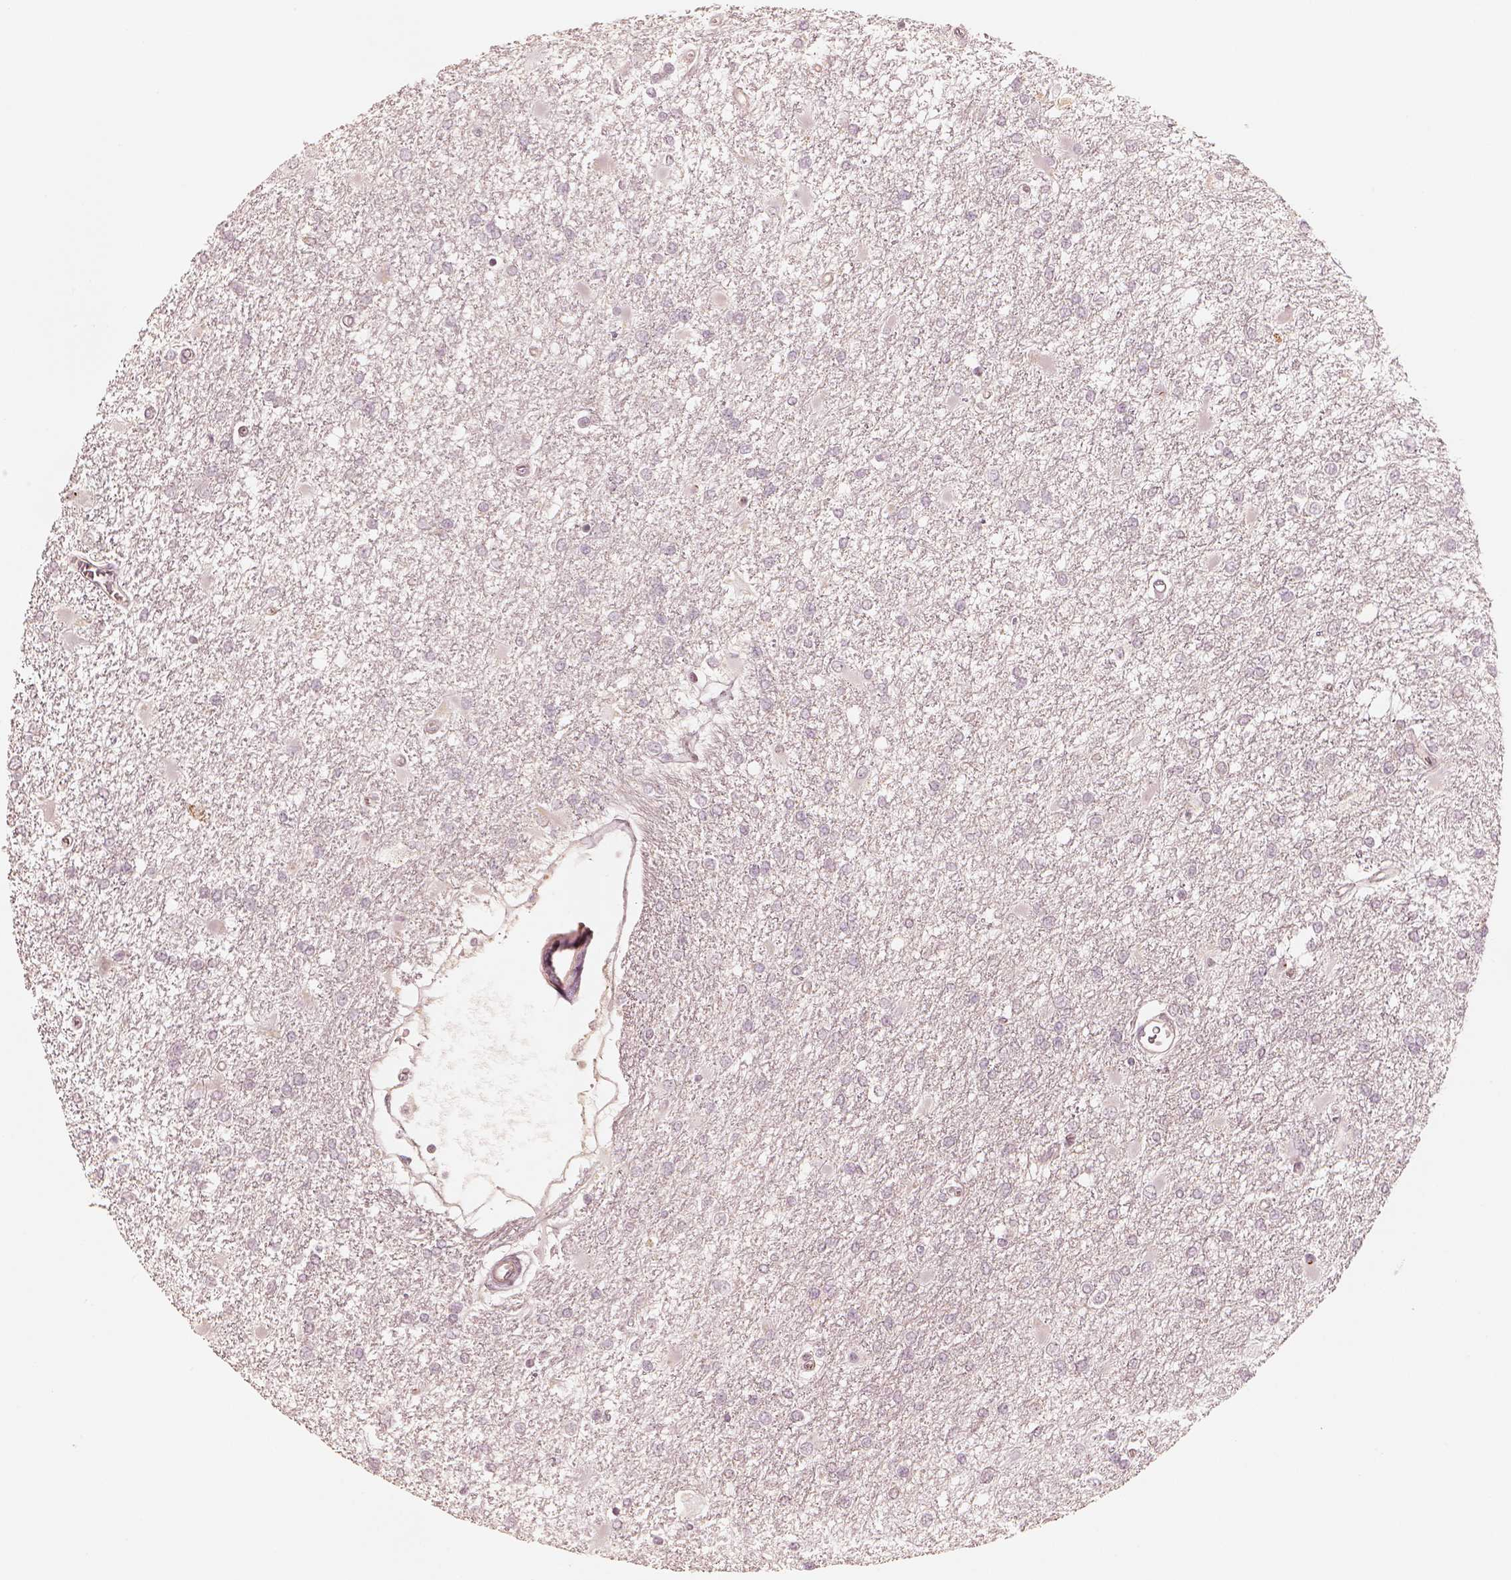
{"staining": {"intensity": "negative", "quantity": "none", "location": "none"}, "tissue": "glioma", "cell_type": "Tumor cells", "image_type": "cancer", "snomed": [{"axis": "morphology", "description": "Glioma, malignant, High grade"}, {"axis": "topography", "description": "Cerebral cortex"}], "caption": "A high-resolution image shows immunohistochemistry staining of glioma, which reveals no significant positivity in tumor cells. Brightfield microscopy of IHC stained with DAB (3,3'-diaminobenzidine) (brown) and hematoxylin (blue), captured at high magnification.", "gene": "GORASP2", "patient": {"sex": "male", "age": 79}}